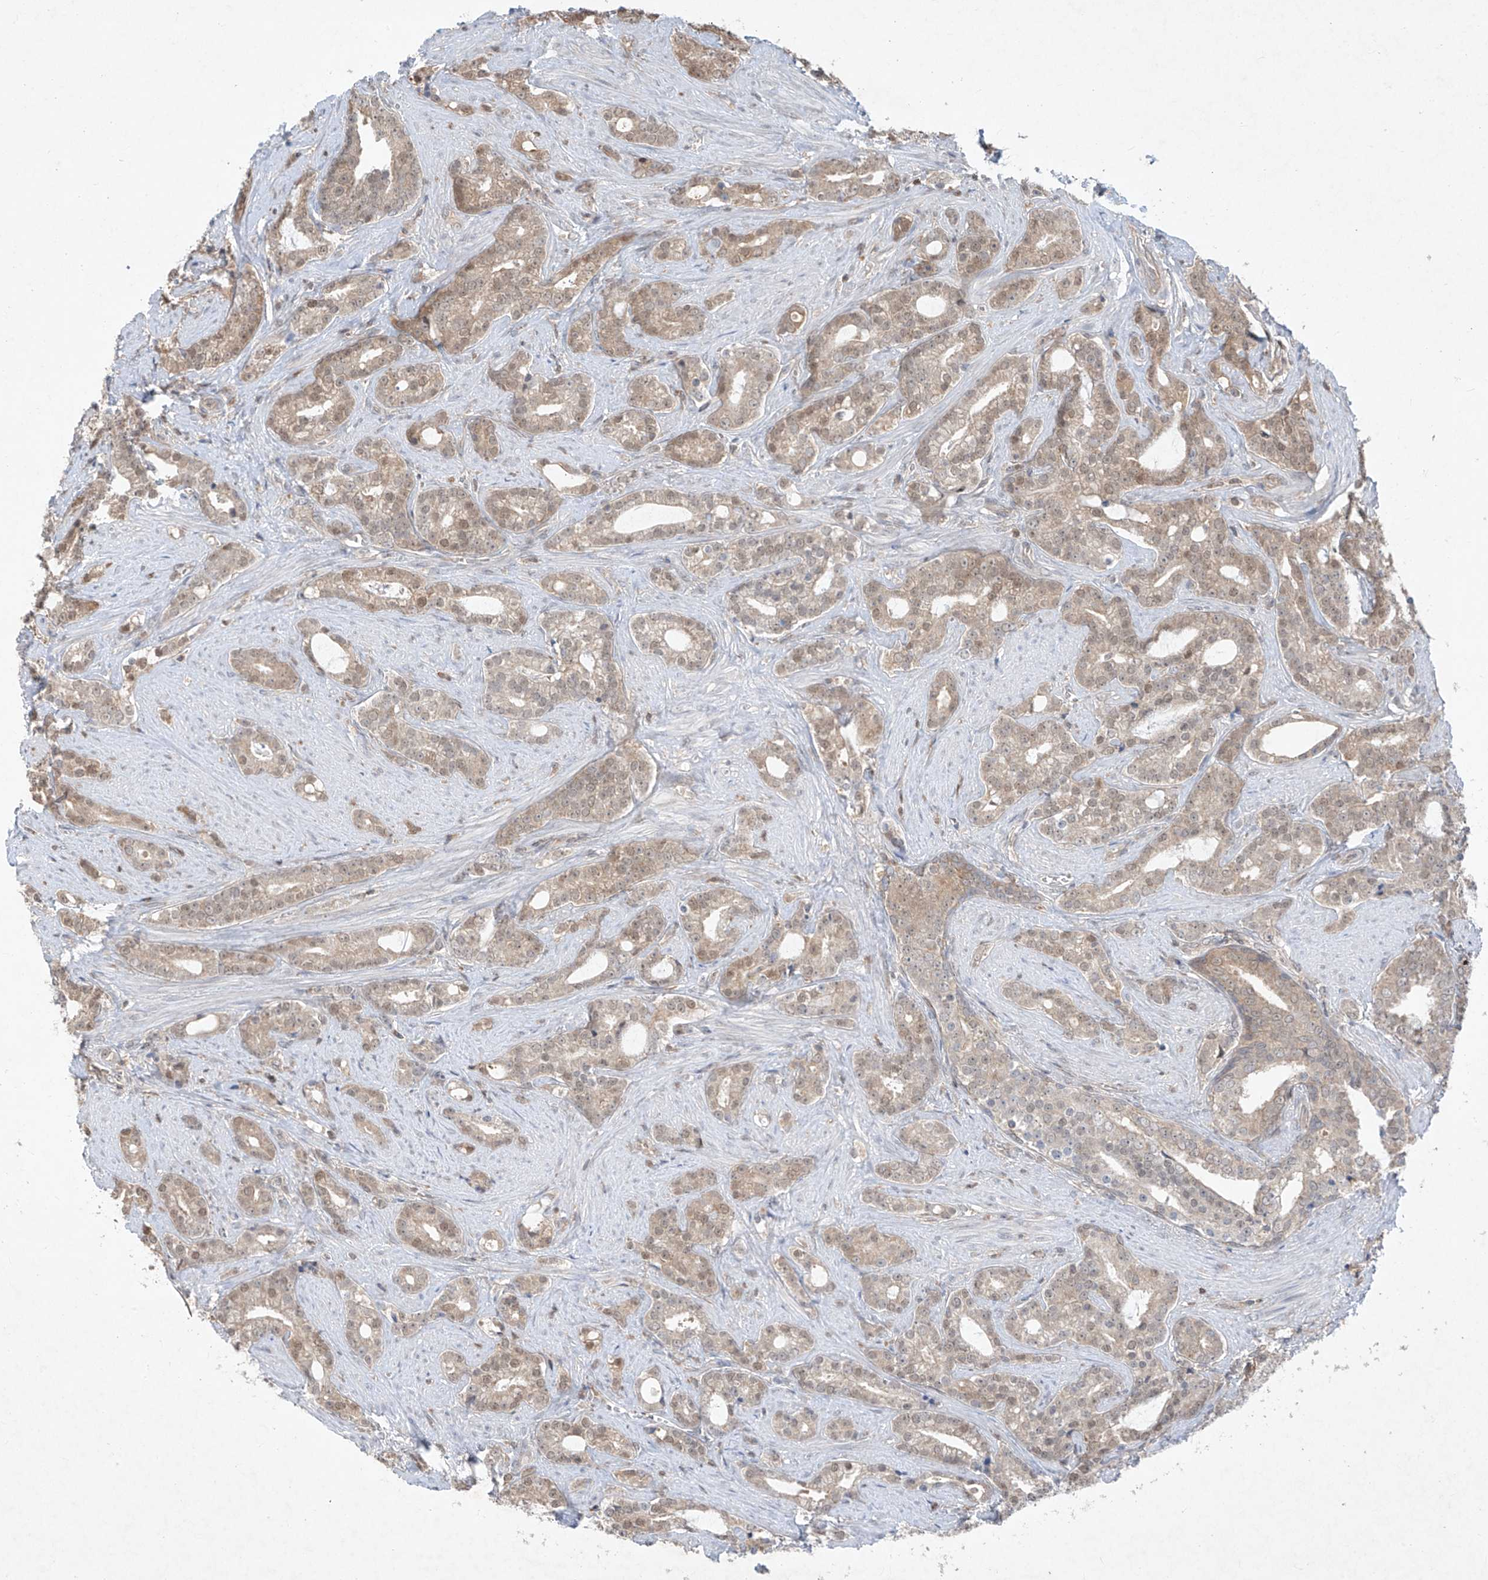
{"staining": {"intensity": "weak", "quantity": "<25%", "location": "cytoplasmic/membranous,nuclear"}, "tissue": "prostate cancer", "cell_type": "Tumor cells", "image_type": "cancer", "snomed": [{"axis": "morphology", "description": "Adenocarcinoma, High grade"}, {"axis": "topography", "description": "Prostate and seminal vesicle, NOS"}], "caption": "Tumor cells show no significant protein expression in prostate high-grade adenocarcinoma.", "gene": "ZNF358", "patient": {"sex": "male", "age": 67}}